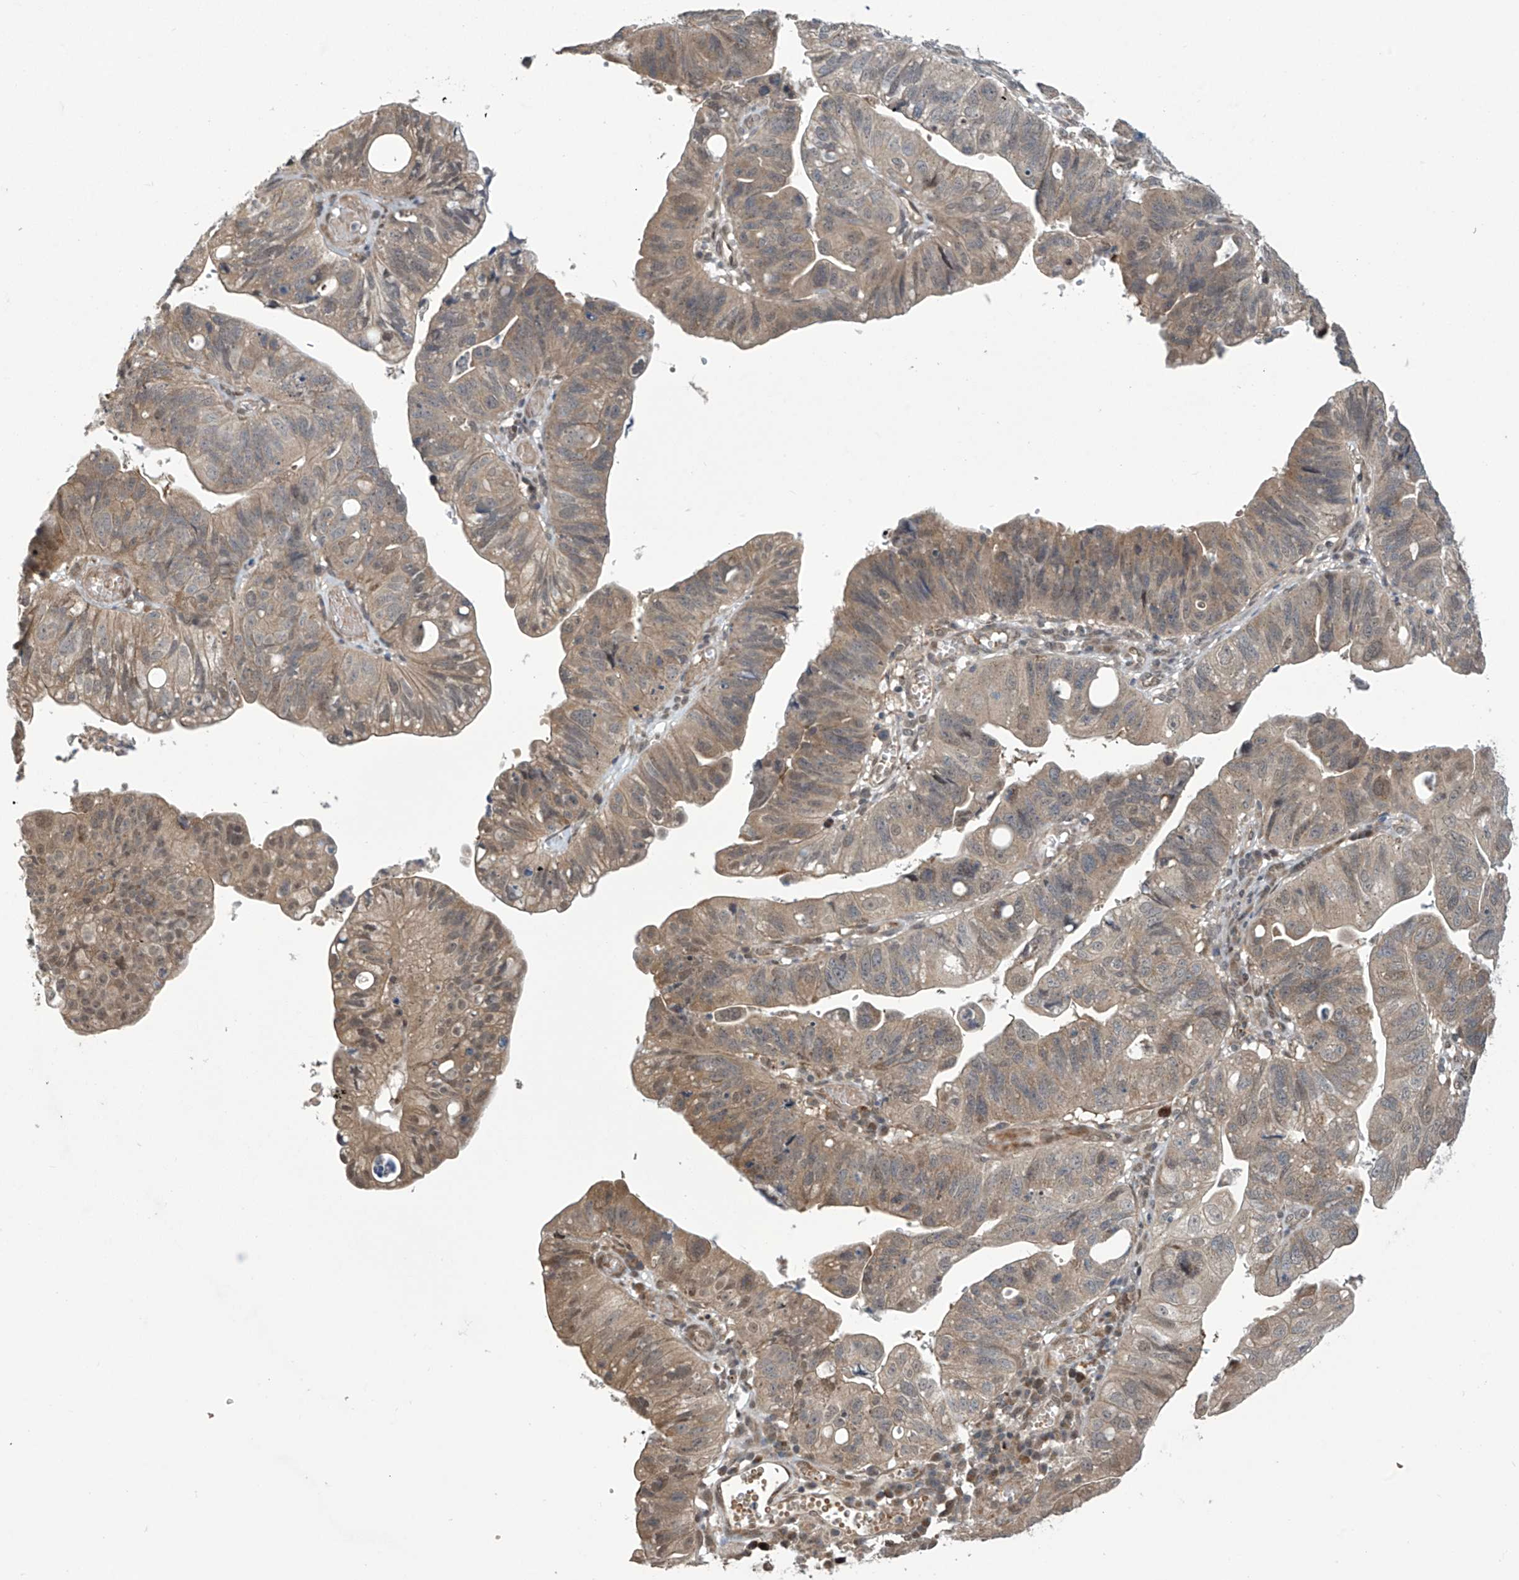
{"staining": {"intensity": "weak", "quantity": "25%-75%", "location": "cytoplasmic/membranous,nuclear"}, "tissue": "stomach cancer", "cell_type": "Tumor cells", "image_type": "cancer", "snomed": [{"axis": "morphology", "description": "Adenocarcinoma, NOS"}, {"axis": "topography", "description": "Stomach"}], "caption": "Protein positivity by IHC reveals weak cytoplasmic/membranous and nuclear staining in about 25%-75% of tumor cells in stomach adenocarcinoma.", "gene": "ABHD13", "patient": {"sex": "male", "age": 59}}